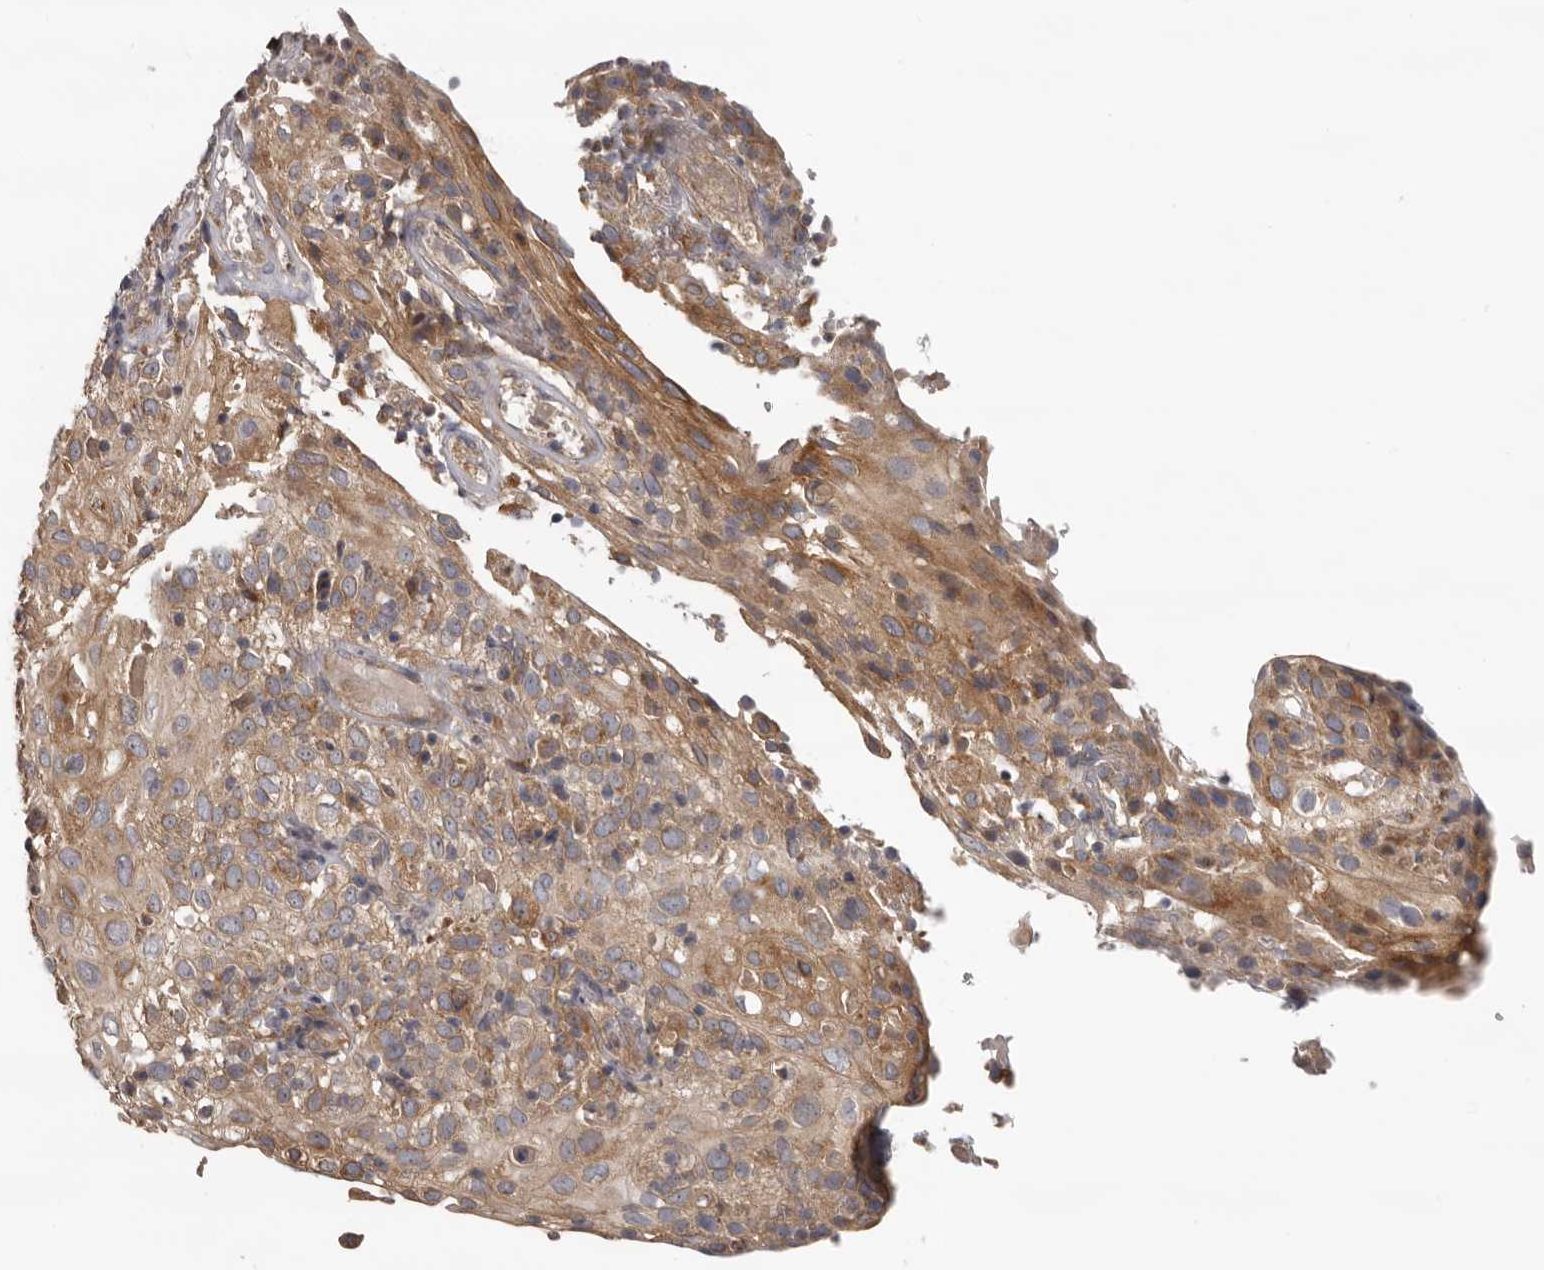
{"staining": {"intensity": "moderate", "quantity": ">75%", "location": "cytoplasmic/membranous"}, "tissue": "cervical cancer", "cell_type": "Tumor cells", "image_type": "cancer", "snomed": [{"axis": "morphology", "description": "Squamous cell carcinoma, NOS"}, {"axis": "topography", "description": "Cervix"}], "caption": "Protein staining shows moderate cytoplasmic/membranous staining in approximately >75% of tumor cells in cervical squamous cell carcinoma. (DAB (3,3'-diaminobenzidine) IHC, brown staining for protein, blue staining for nuclei).", "gene": "HINT3", "patient": {"sex": "female", "age": 74}}